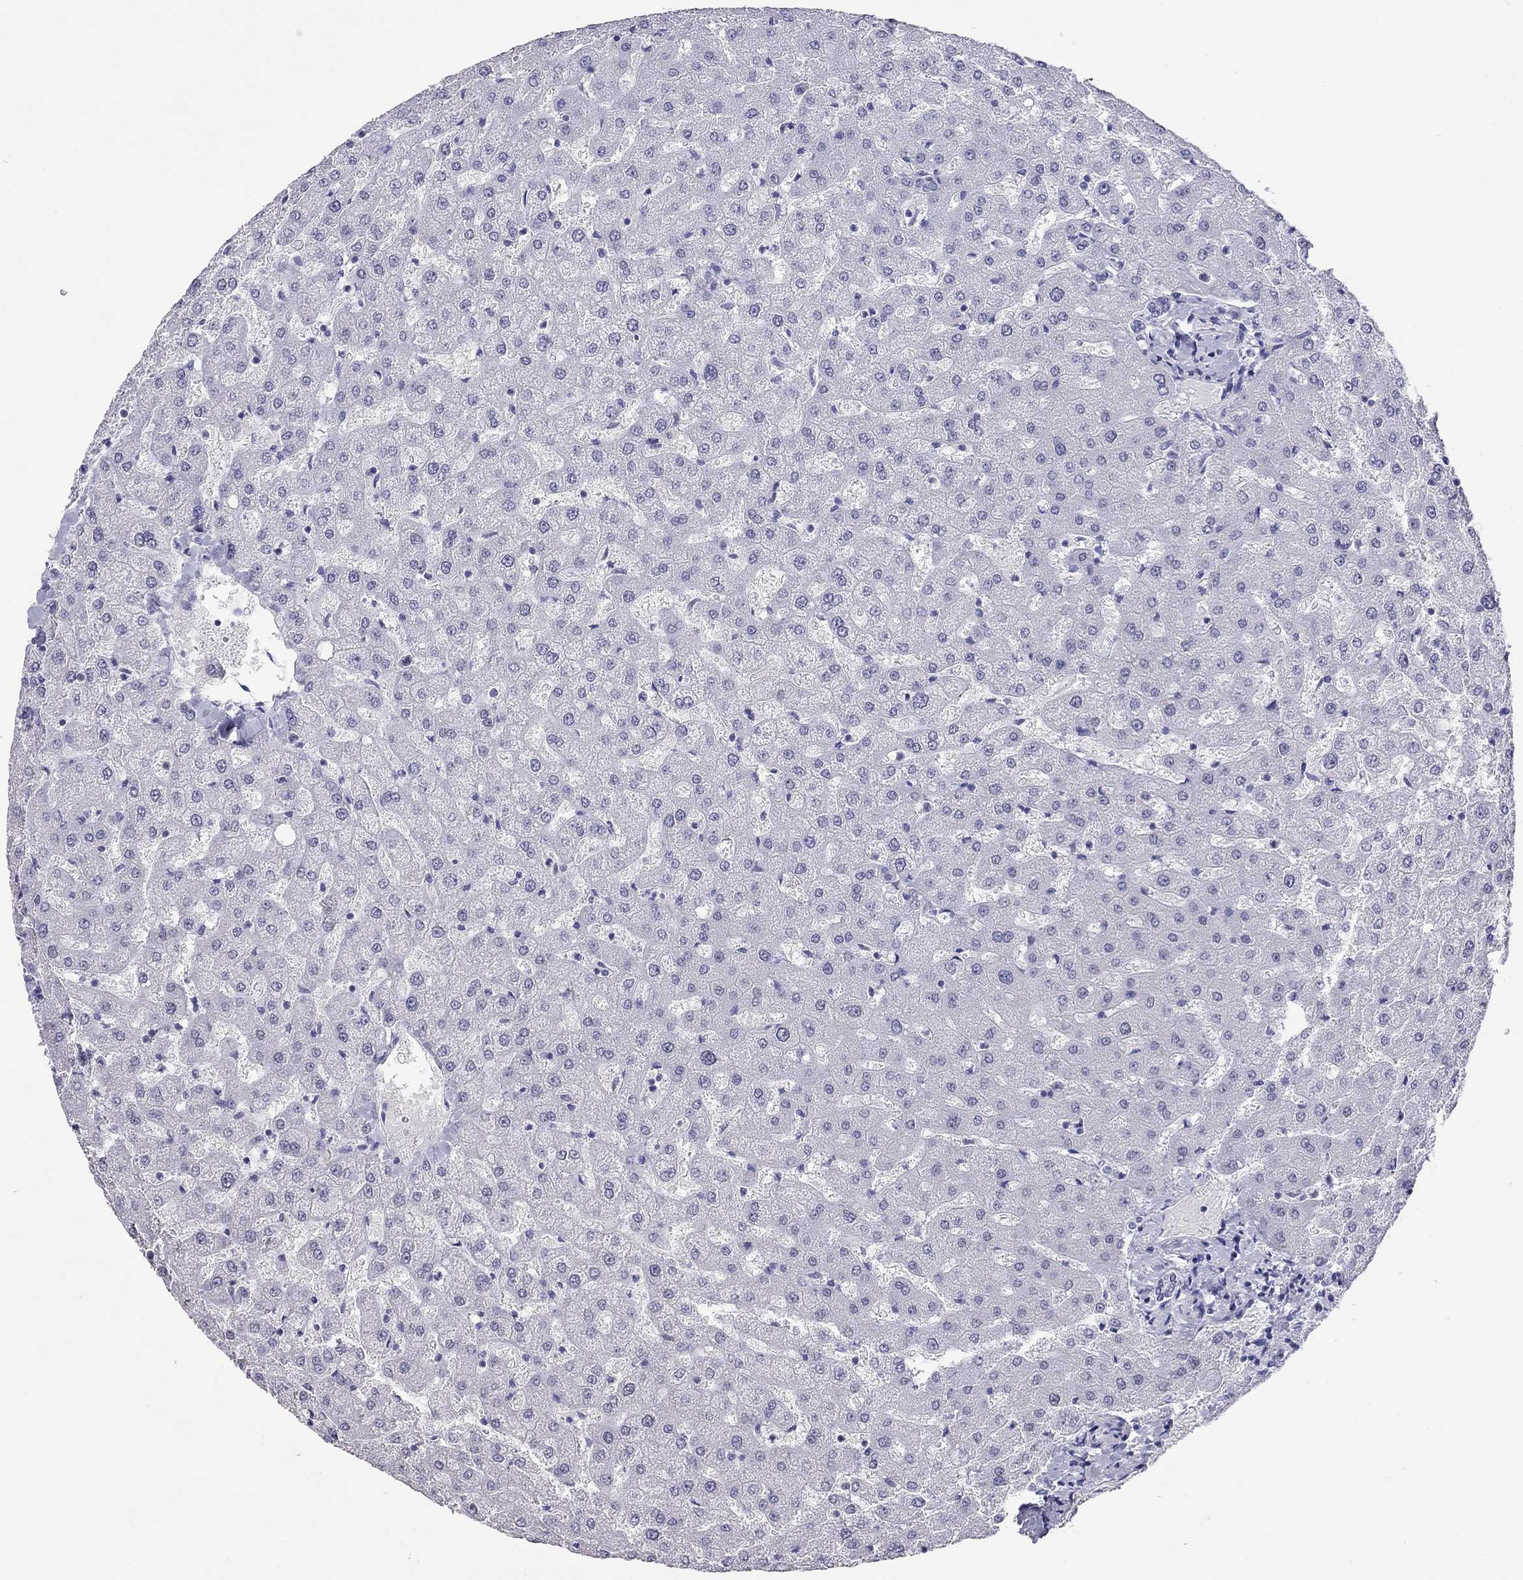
{"staining": {"intensity": "negative", "quantity": "none", "location": "none"}, "tissue": "liver", "cell_type": "Cholangiocytes", "image_type": "normal", "snomed": [{"axis": "morphology", "description": "Normal tissue, NOS"}, {"axis": "topography", "description": "Liver"}], "caption": "The photomicrograph demonstrates no significant expression in cholangiocytes of liver. (Brightfield microscopy of DAB immunohistochemistry (IHC) at high magnification).", "gene": "JHY", "patient": {"sex": "female", "age": 50}}